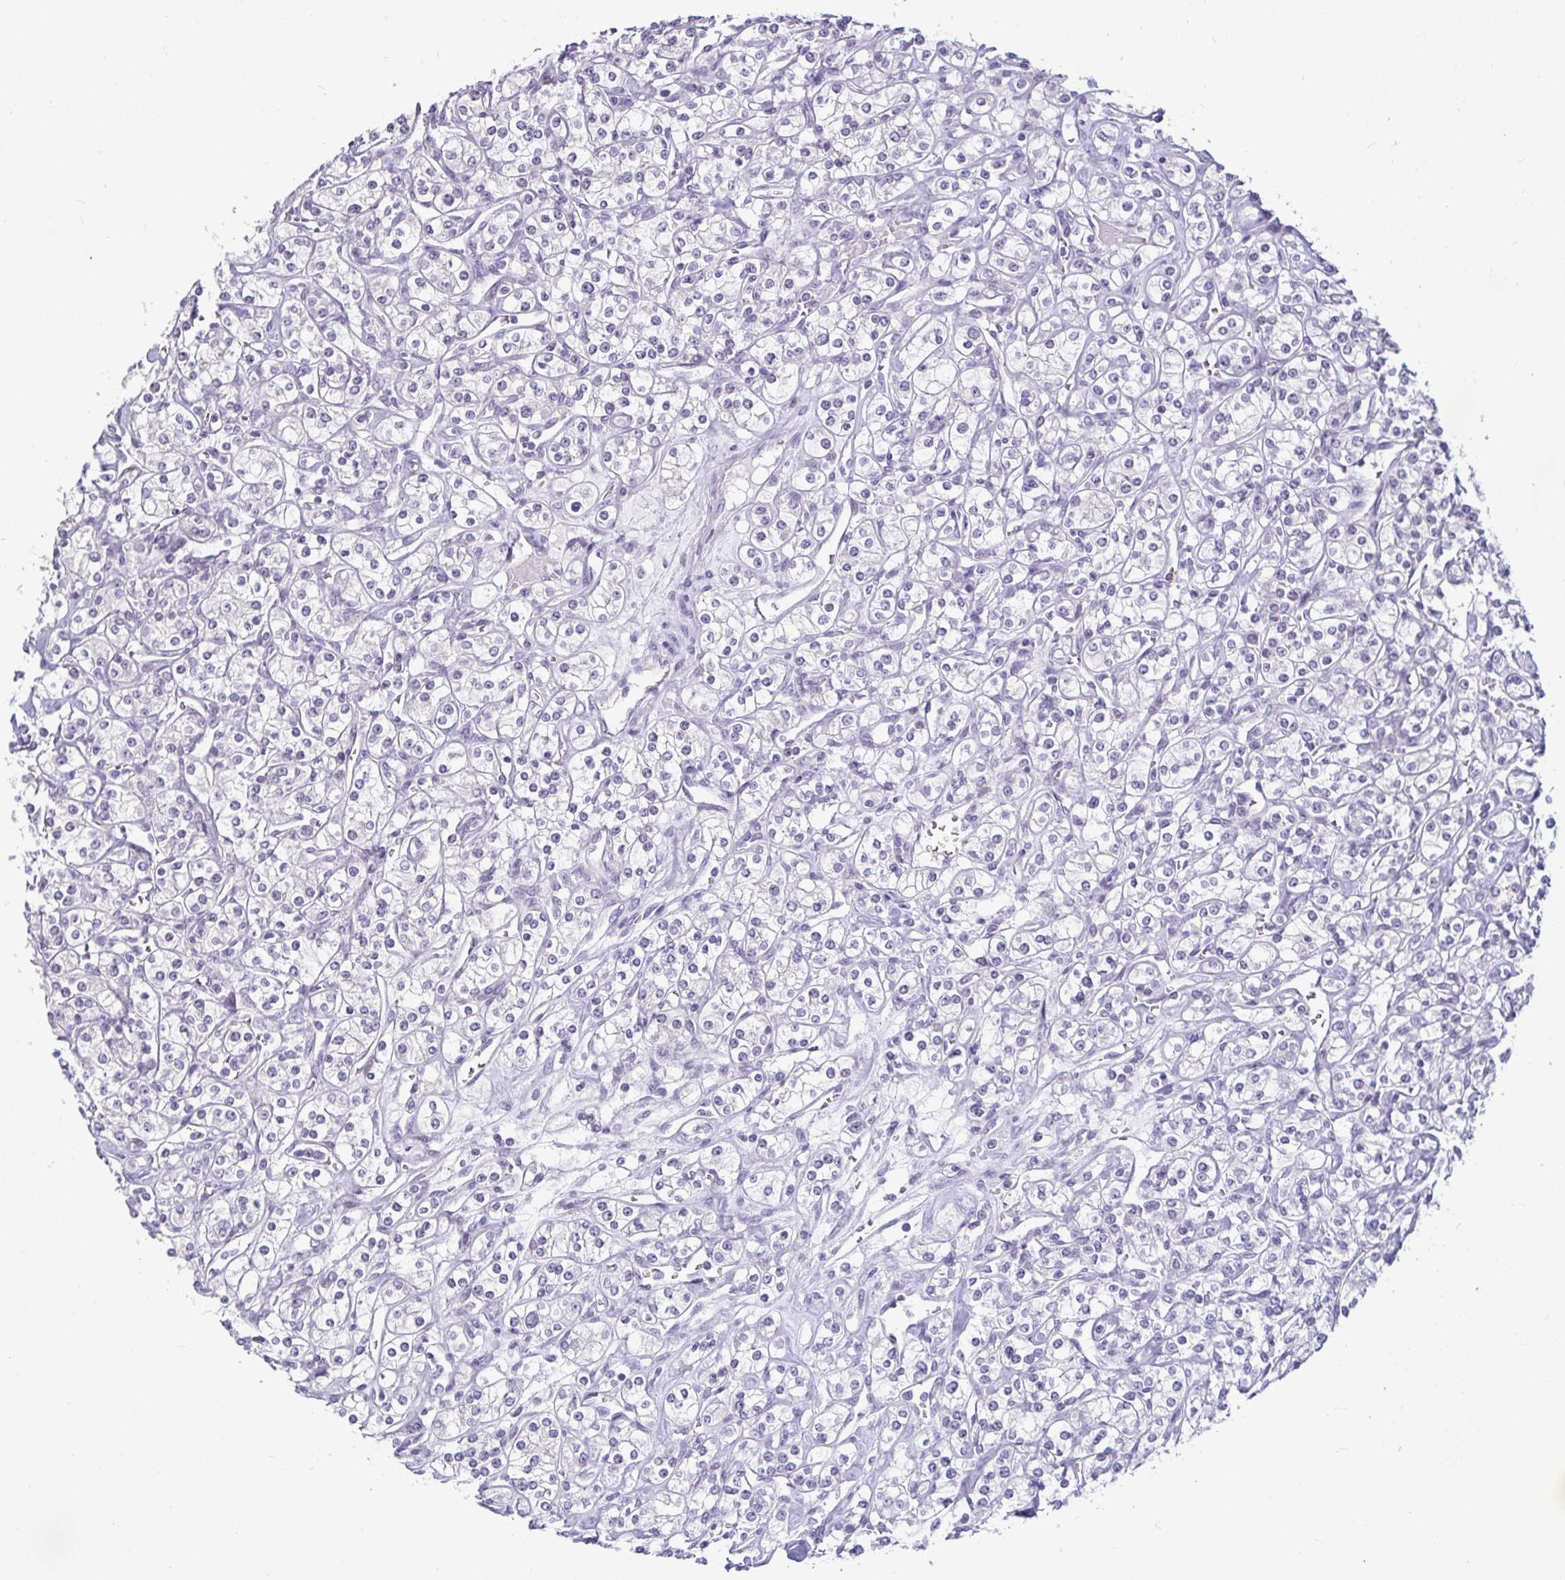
{"staining": {"intensity": "negative", "quantity": "none", "location": "none"}, "tissue": "renal cancer", "cell_type": "Tumor cells", "image_type": "cancer", "snomed": [{"axis": "morphology", "description": "Adenocarcinoma, NOS"}, {"axis": "topography", "description": "Kidney"}], "caption": "This is an immunohistochemistry (IHC) image of human adenocarcinoma (renal). There is no staining in tumor cells.", "gene": "CR2", "patient": {"sex": "male", "age": 77}}